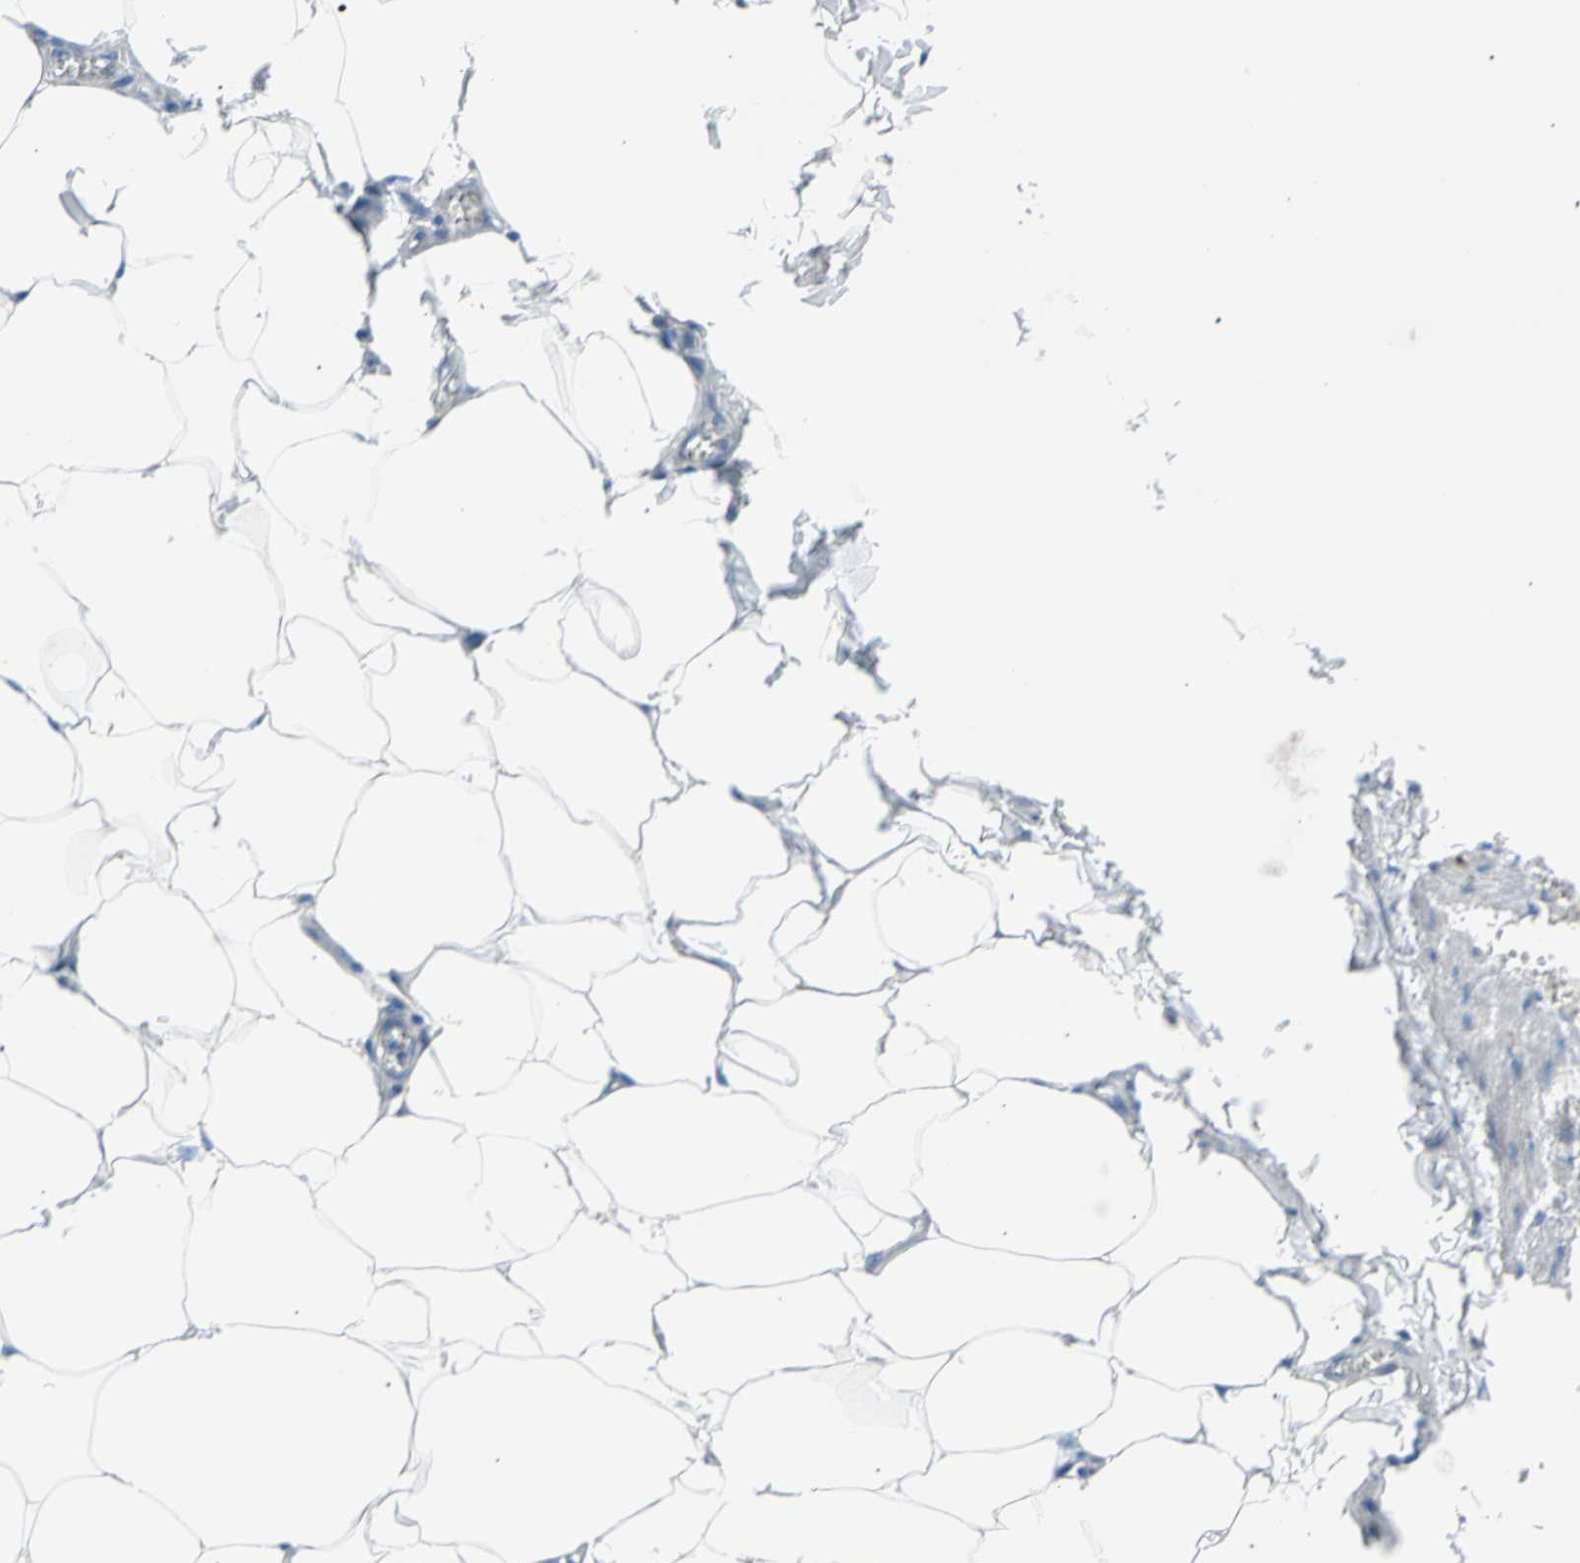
{"staining": {"intensity": "negative", "quantity": "none", "location": "none"}, "tissue": "adipose tissue", "cell_type": "Adipocytes", "image_type": "normal", "snomed": [{"axis": "morphology", "description": "Normal tissue, NOS"}, {"axis": "topography", "description": "Vascular tissue"}], "caption": "This is an IHC micrograph of normal human adipose tissue. There is no expression in adipocytes.", "gene": "HK1", "patient": {"sex": "male", "age": 41}}